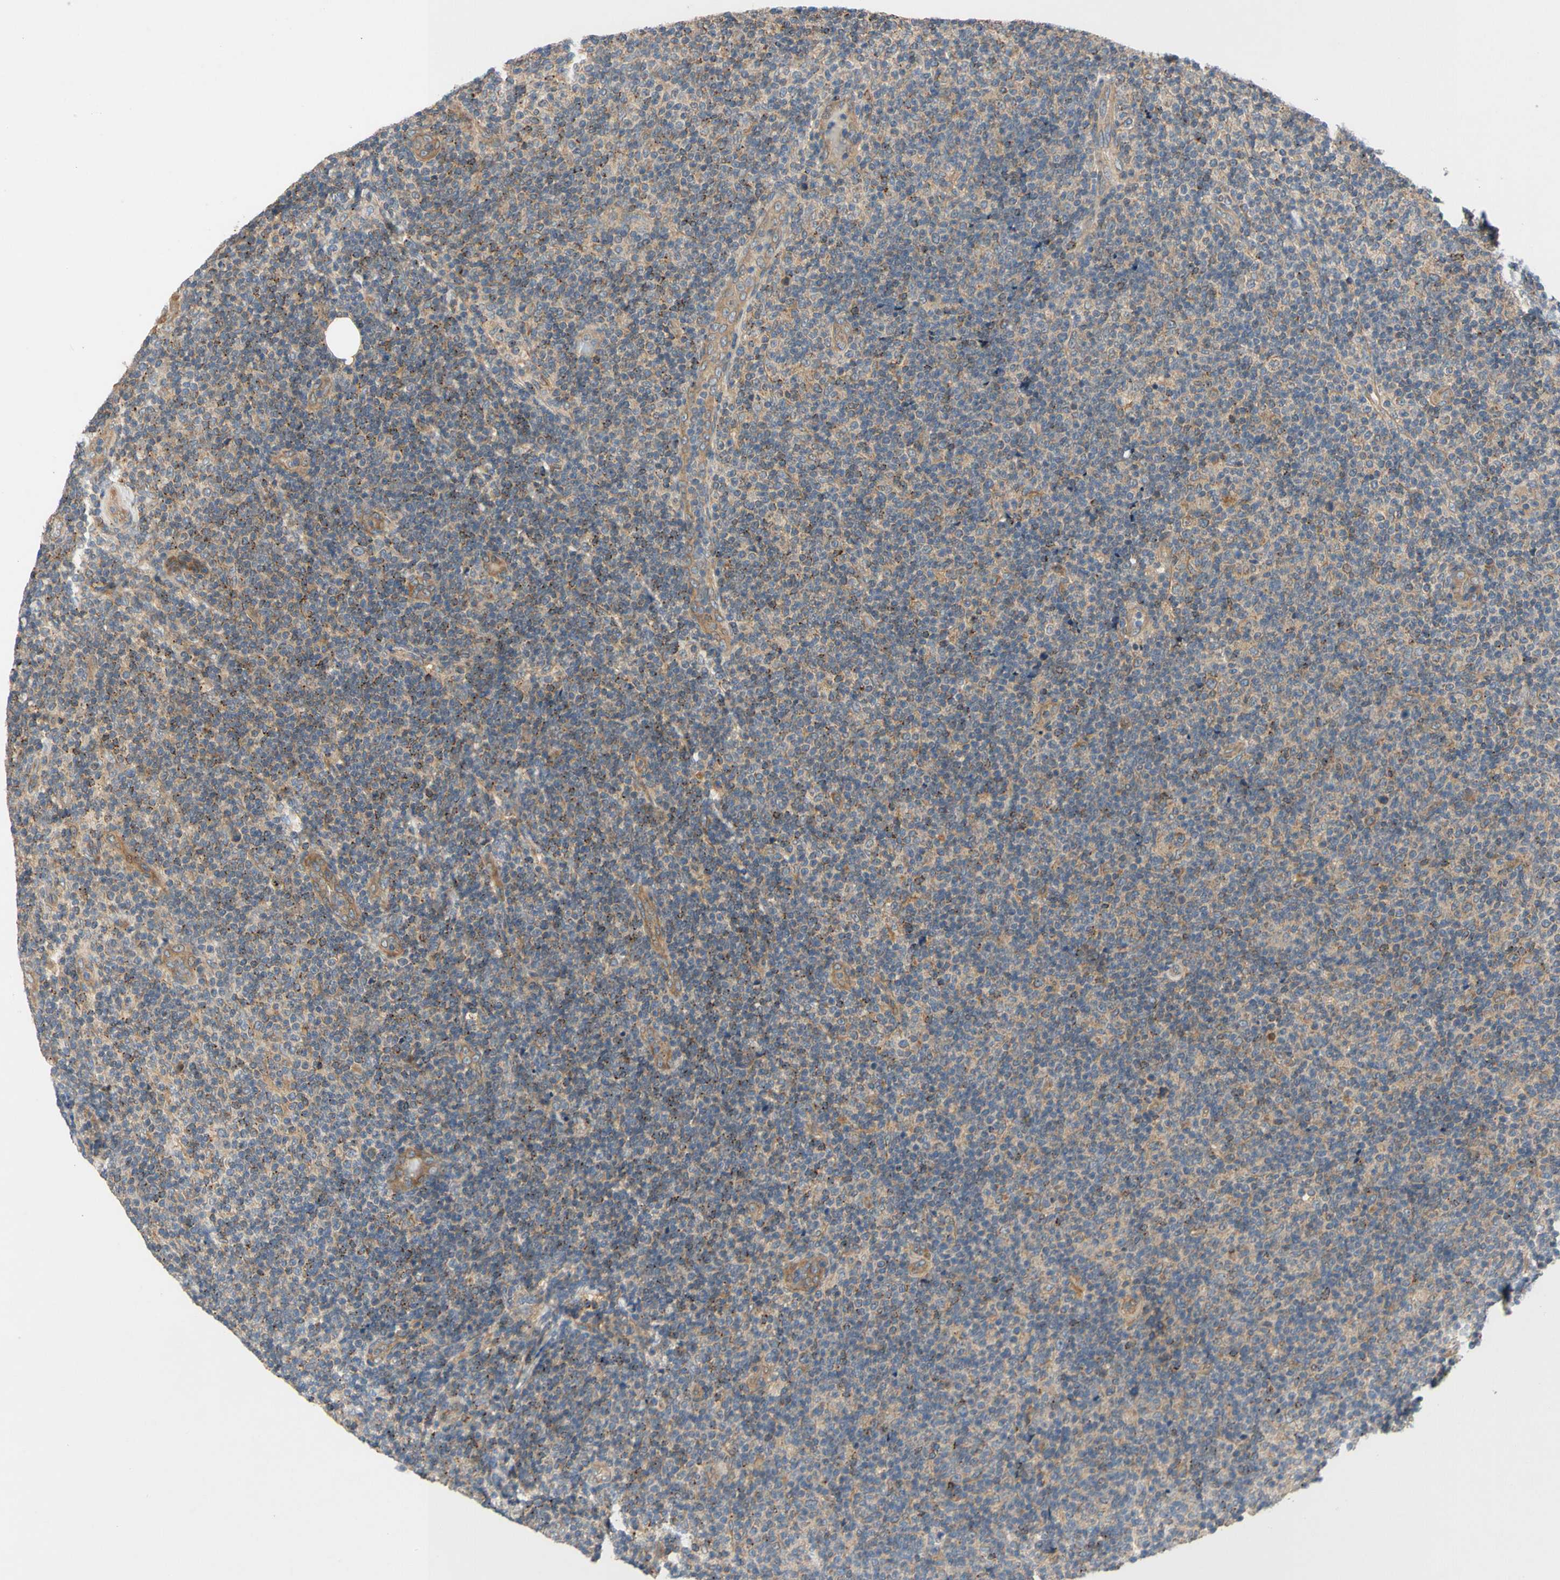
{"staining": {"intensity": "moderate", "quantity": "25%-75%", "location": "cytoplasmic/membranous"}, "tissue": "lymphoma", "cell_type": "Tumor cells", "image_type": "cancer", "snomed": [{"axis": "morphology", "description": "Malignant lymphoma, non-Hodgkin's type, Low grade"}, {"axis": "topography", "description": "Lymph node"}], "caption": "The histopathology image shows immunohistochemical staining of lymphoma. There is moderate cytoplasmic/membranous staining is appreciated in approximately 25%-75% of tumor cells.", "gene": "MBTPS2", "patient": {"sex": "male", "age": 83}}